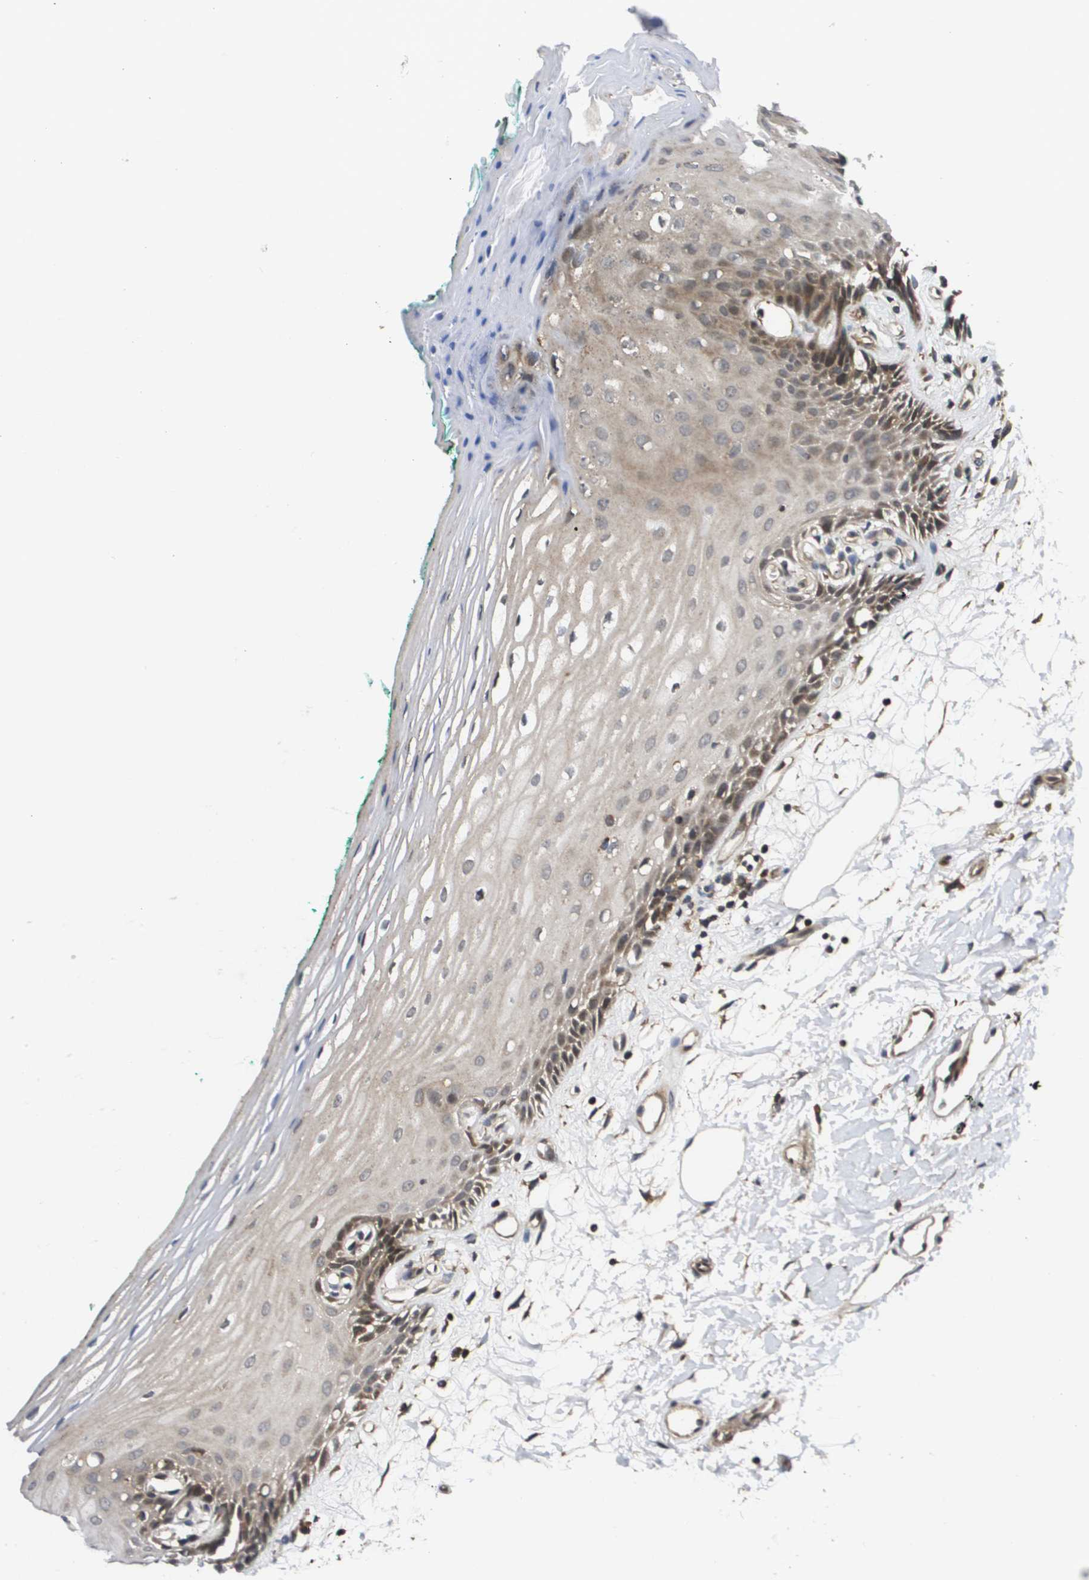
{"staining": {"intensity": "moderate", "quantity": "25%-75%", "location": "nuclear"}, "tissue": "oral mucosa", "cell_type": "Squamous epithelial cells", "image_type": "normal", "snomed": [{"axis": "morphology", "description": "Normal tissue, NOS"}, {"axis": "topography", "description": "Skeletal muscle"}, {"axis": "topography", "description": "Oral tissue"}, {"axis": "topography", "description": "Peripheral nerve tissue"}], "caption": "Brown immunohistochemical staining in benign human oral mucosa demonstrates moderate nuclear positivity in about 25%-75% of squamous epithelial cells.", "gene": "RBM38", "patient": {"sex": "female", "age": 84}}